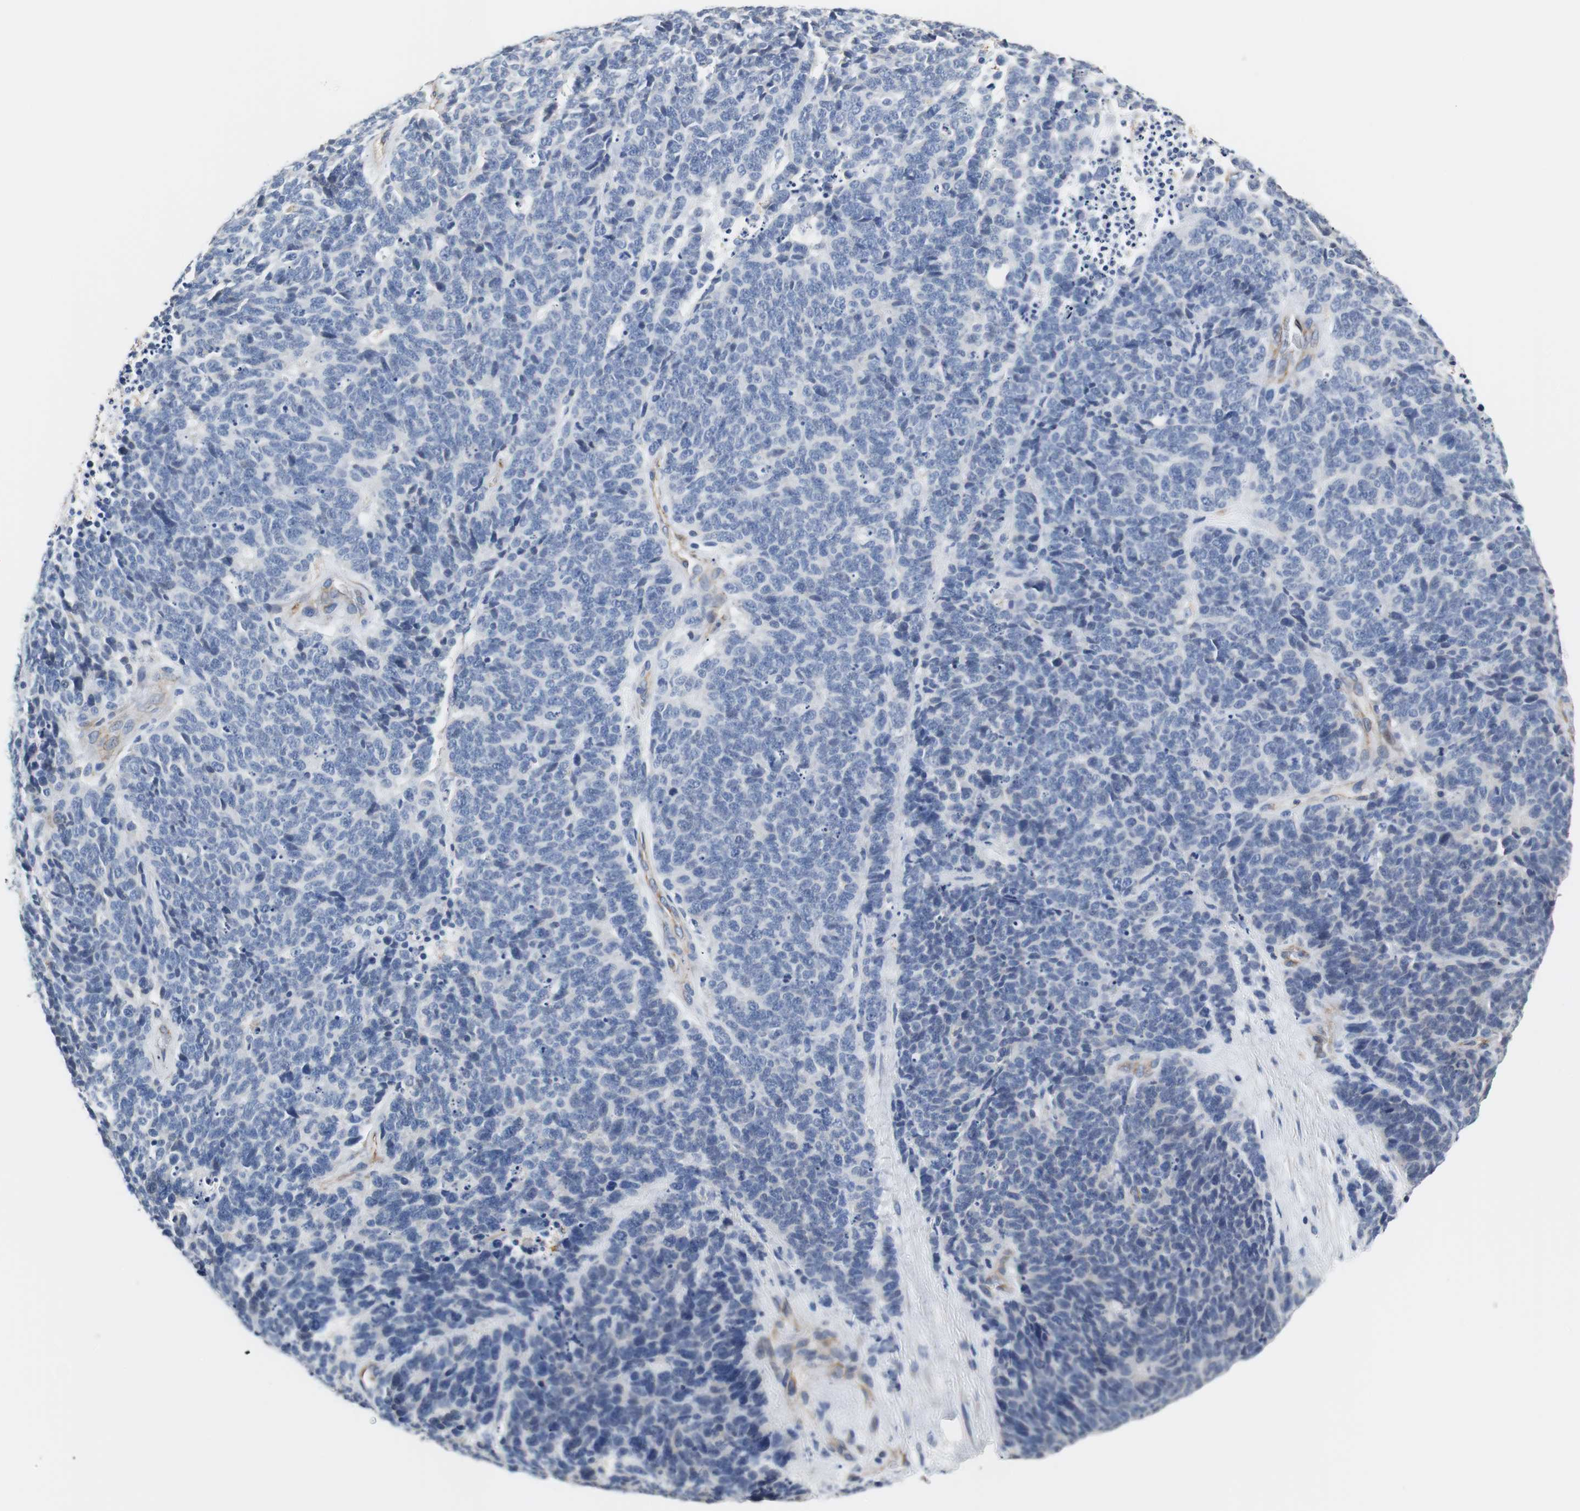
{"staining": {"intensity": "negative", "quantity": "none", "location": "none"}, "tissue": "lung cancer", "cell_type": "Tumor cells", "image_type": "cancer", "snomed": [{"axis": "morphology", "description": "Neoplasm, malignant, NOS"}, {"axis": "topography", "description": "Lung"}], "caption": "Lung cancer was stained to show a protein in brown. There is no significant positivity in tumor cells.", "gene": "PCK1", "patient": {"sex": "female", "age": 58}}